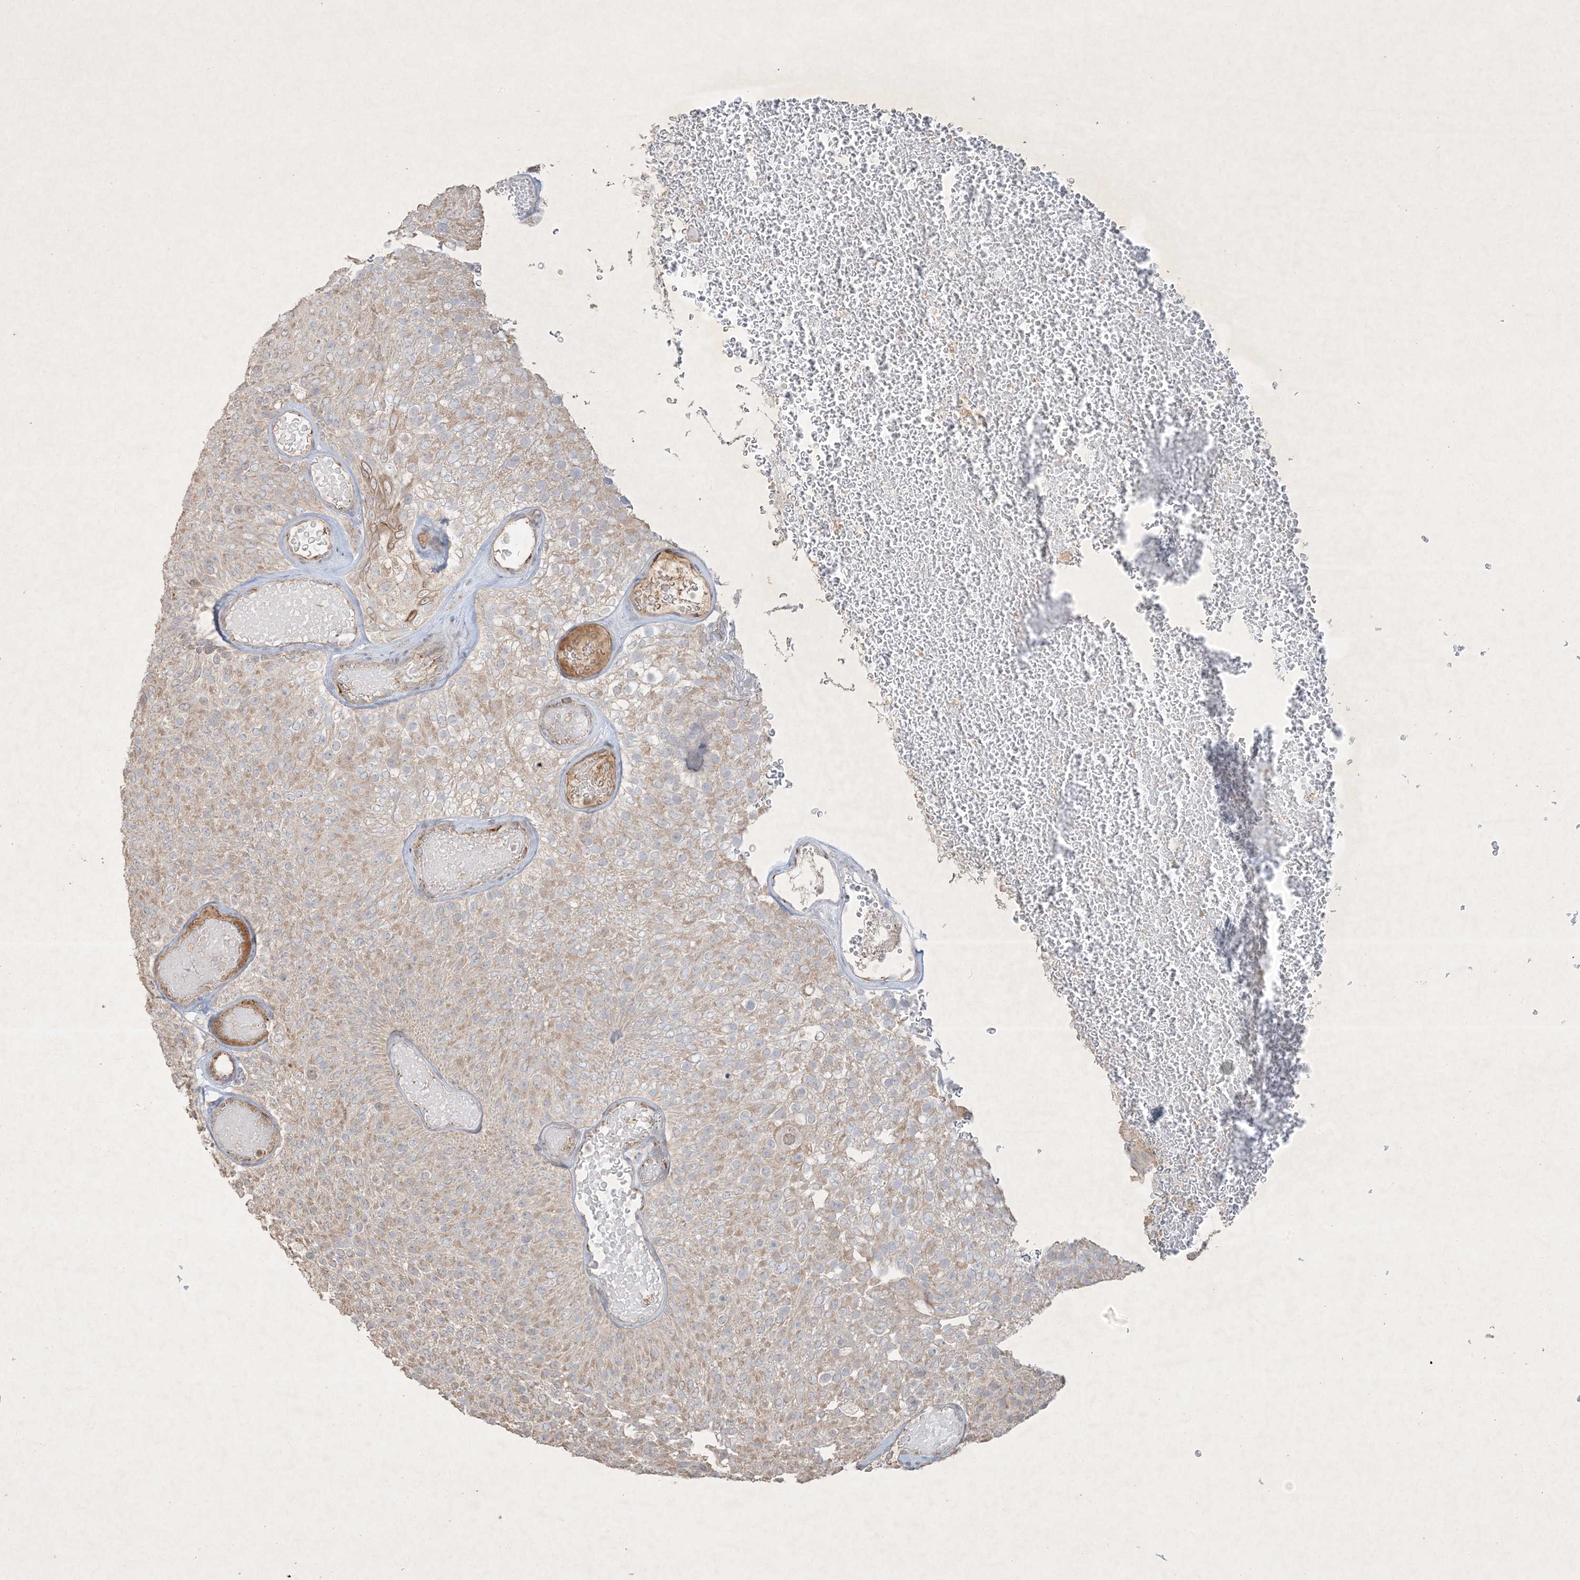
{"staining": {"intensity": "weak", "quantity": ">75%", "location": "cytoplasmic/membranous"}, "tissue": "urothelial cancer", "cell_type": "Tumor cells", "image_type": "cancer", "snomed": [{"axis": "morphology", "description": "Urothelial carcinoma, Low grade"}, {"axis": "topography", "description": "Urinary bladder"}], "caption": "Brown immunohistochemical staining in human urothelial cancer demonstrates weak cytoplasmic/membranous expression in about >75% of tumor cells. Using DAB (3,3'-diaminobenzidine) (brown) and hematoxylin (blue) stains, captured at high magnification using brightfield microscopy.", "gene": "PRSS36", "patient": {"sex": "male", "age": 78}}